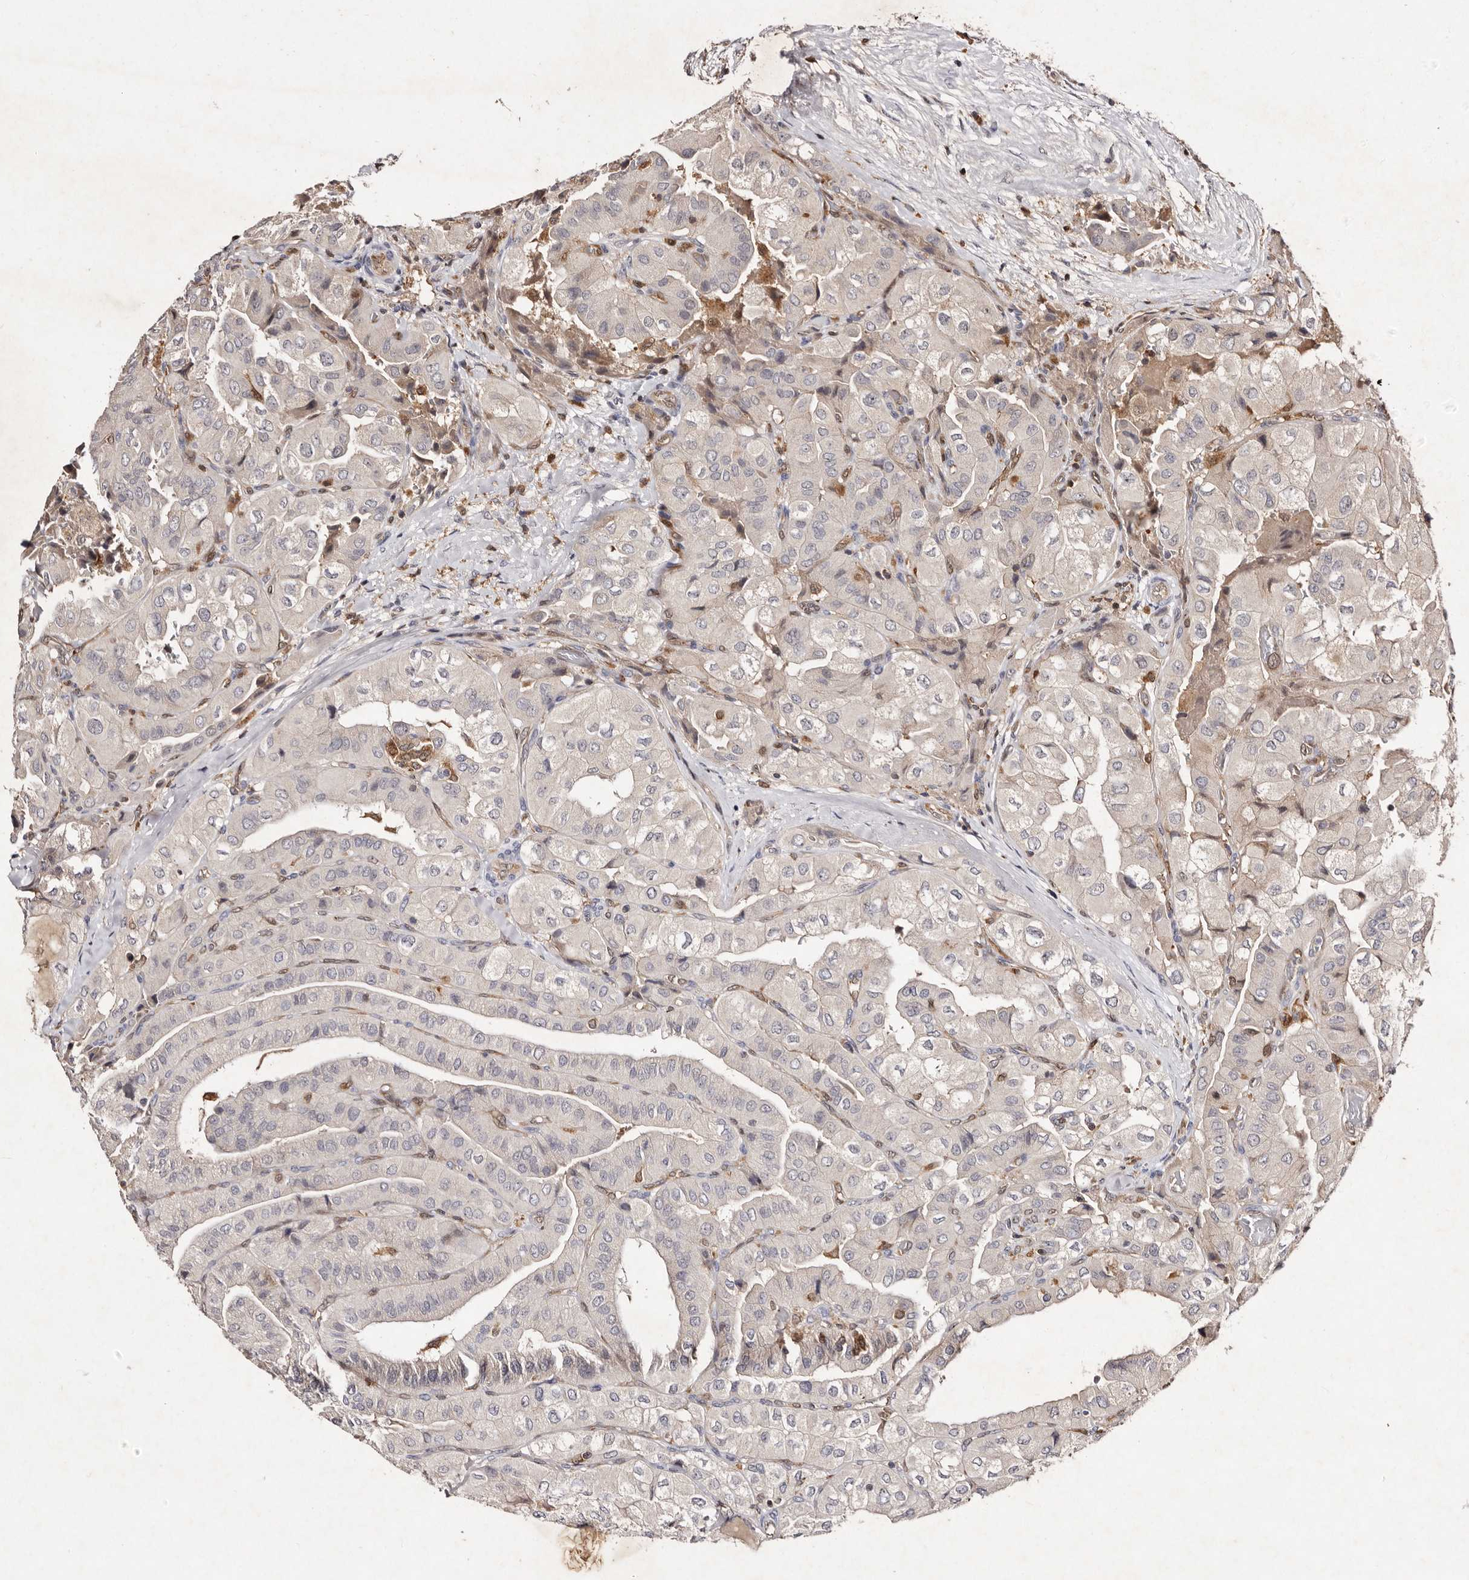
{"staining": {"intensity": "negative", "quantity": "none", "location": "none"}, "tissue": "thyroid cancer", "cell_type": "Tumor cells", "image_type": "cancer", "snomed": [{"axis": "morphology", "description": "Papillary adenocarcinoma, NOS"}, {"axis": "topography", "description": "Thyroid gland"}], "caption": "Tumor cells show no significant expression in thyroid cancer.", "gene": "GIMAP4", "patient": {"sex": "female", "age": 59}}